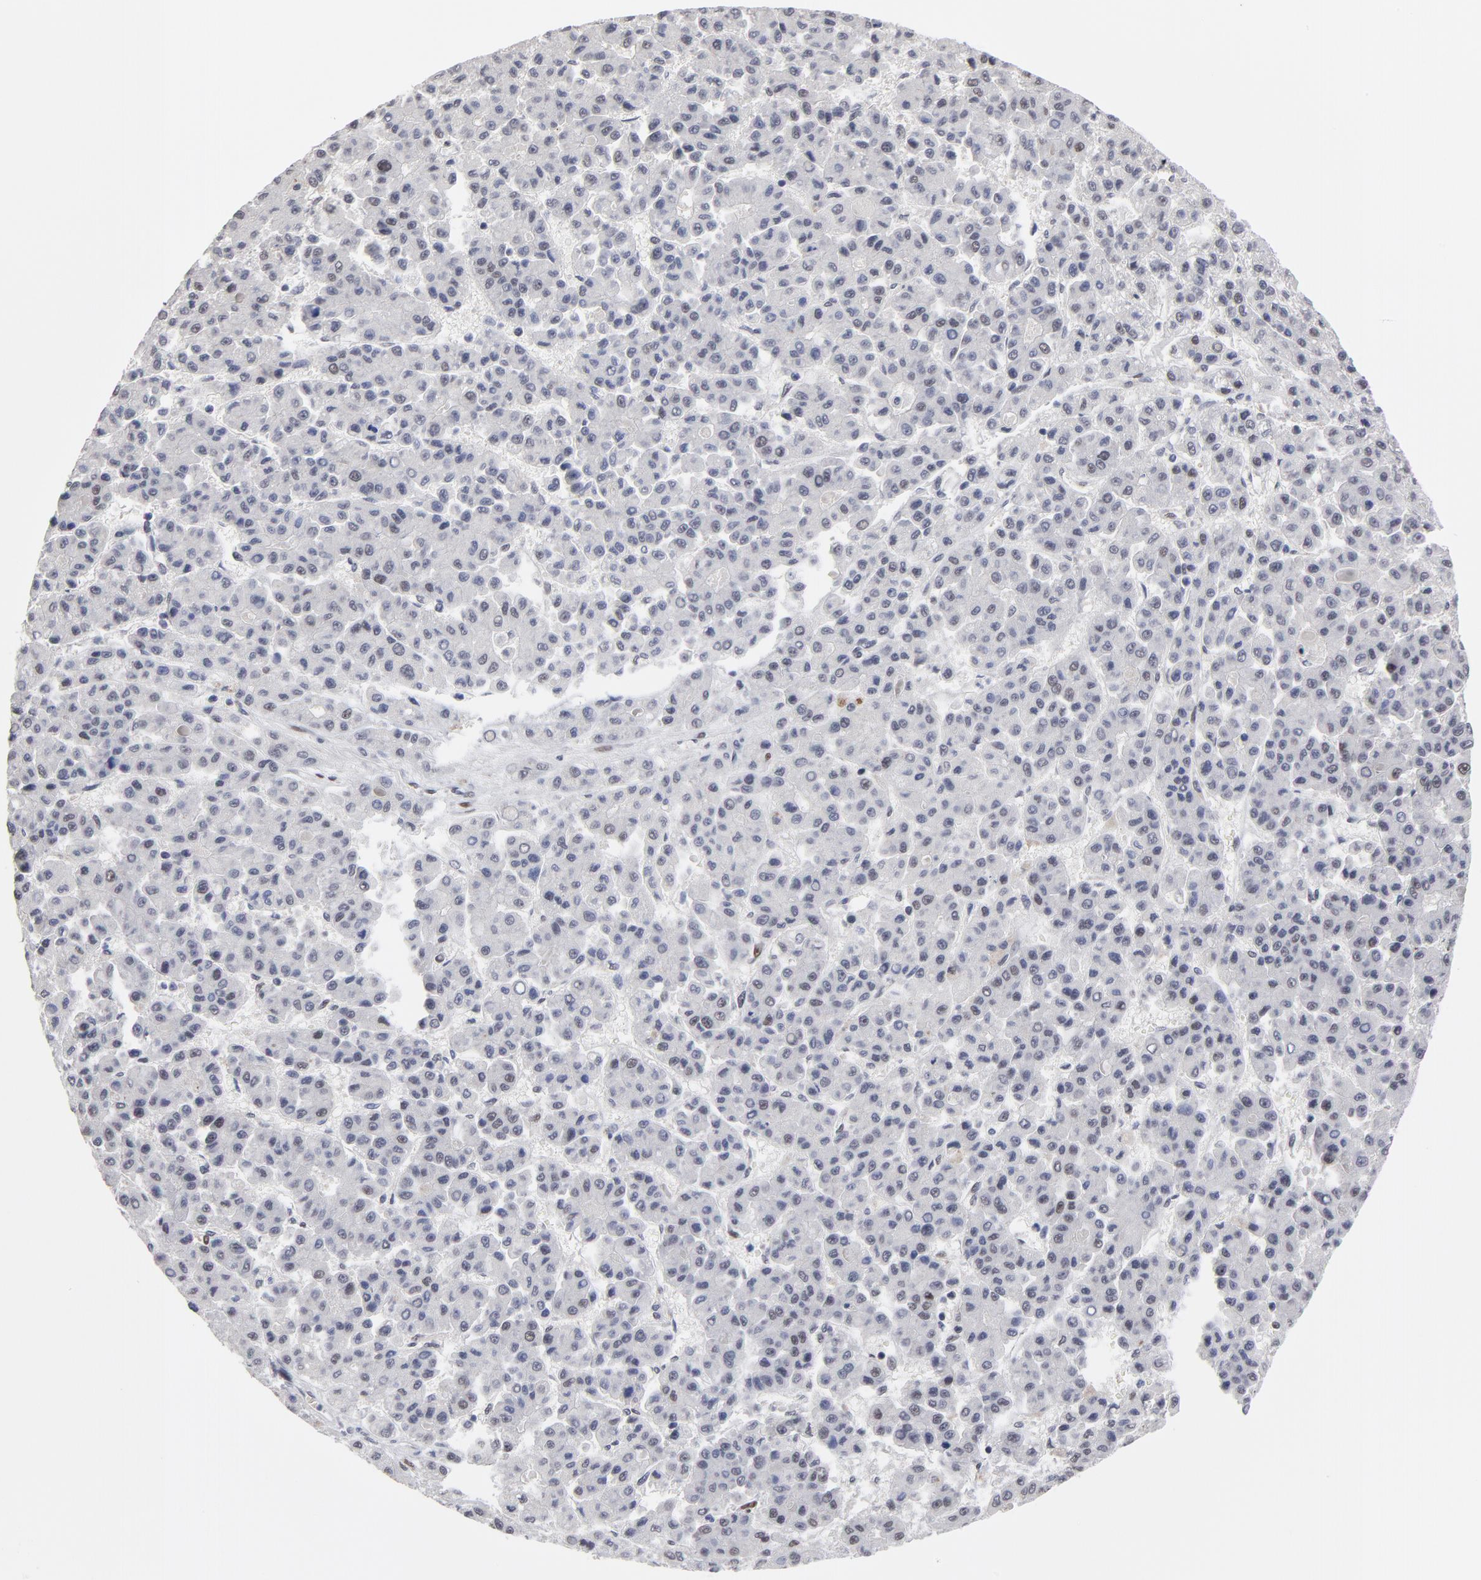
{"staining": {"intensity": "weak", "quantity": "<25%", "location": "nuclear"}, "tissue": "liver cancer", "cell_type": "Tumor cells", "image_type": "cancer", "snomed": [{"axis": "morphology", "description": "Carcinoma, Hepatocellular, NOS"}, {"axis": "topography", "description": "Liver"}], "caption": "Image shows no significant protein staining in tumor cells of liver cancer (hepatocellular carcinoma).", "gene": "OGFOD1", "patient": {"sex": "male", "age": 70}}